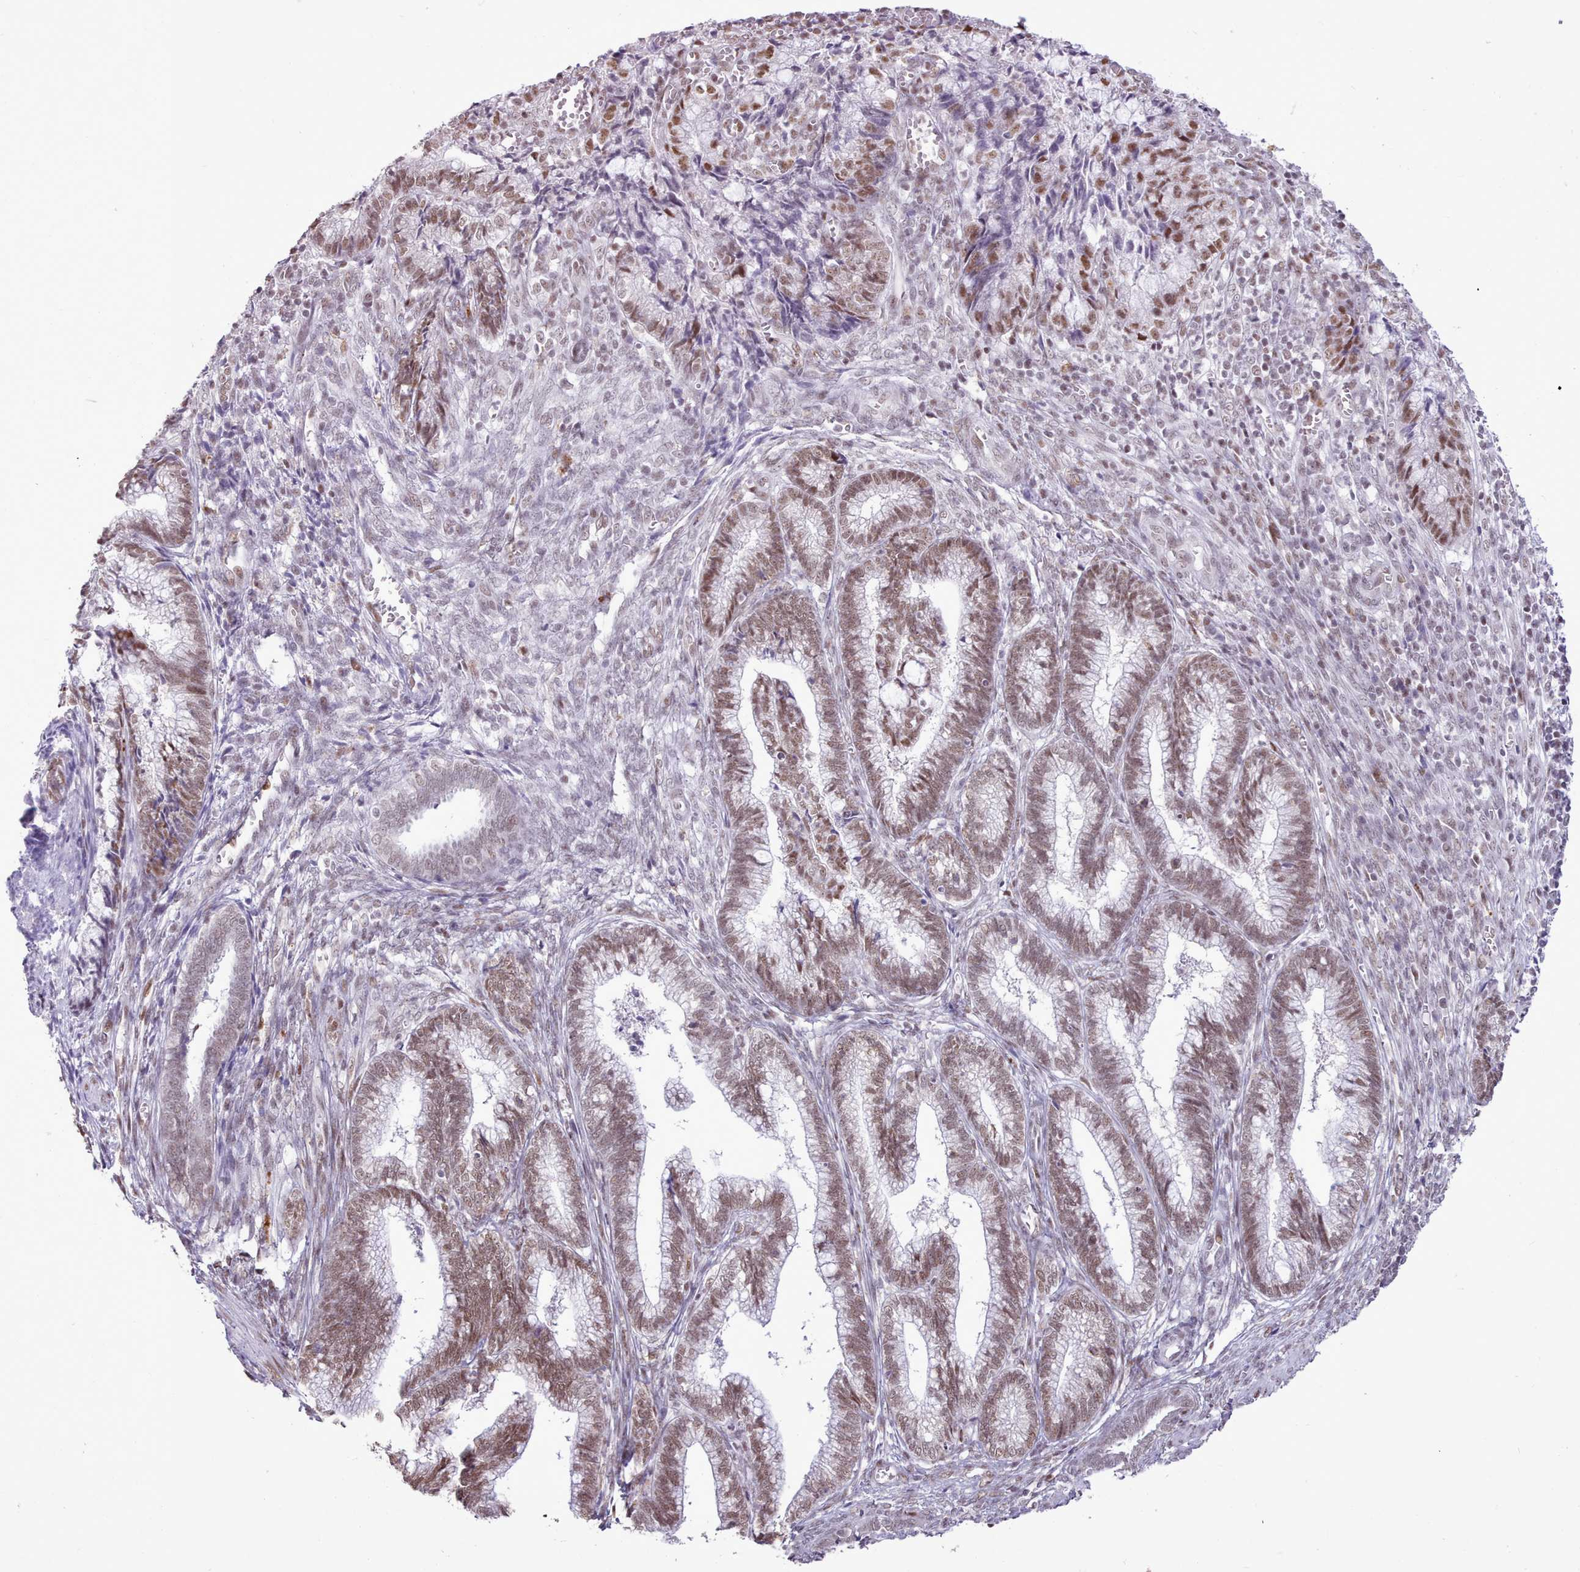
{"staining": {"intensity": "moderate", "quantity": ">75%", "location": "nuclear"}, "tissue": "cervical cancer", "cell_type": "Tumor cells", "image_type": "cancer", "snomed": [{"axis": "morphology", "description": "Adenocarcinoma, NOS"}, {"axis": "topography", "description": "Cervix"}], "caption": "Tumor cells reveal medium levels of moderate nuclear positivity in about >75% of cells in human cervical cancer.", "gene": "TAF15", "patient": {"sex": "female", "age": 44}}